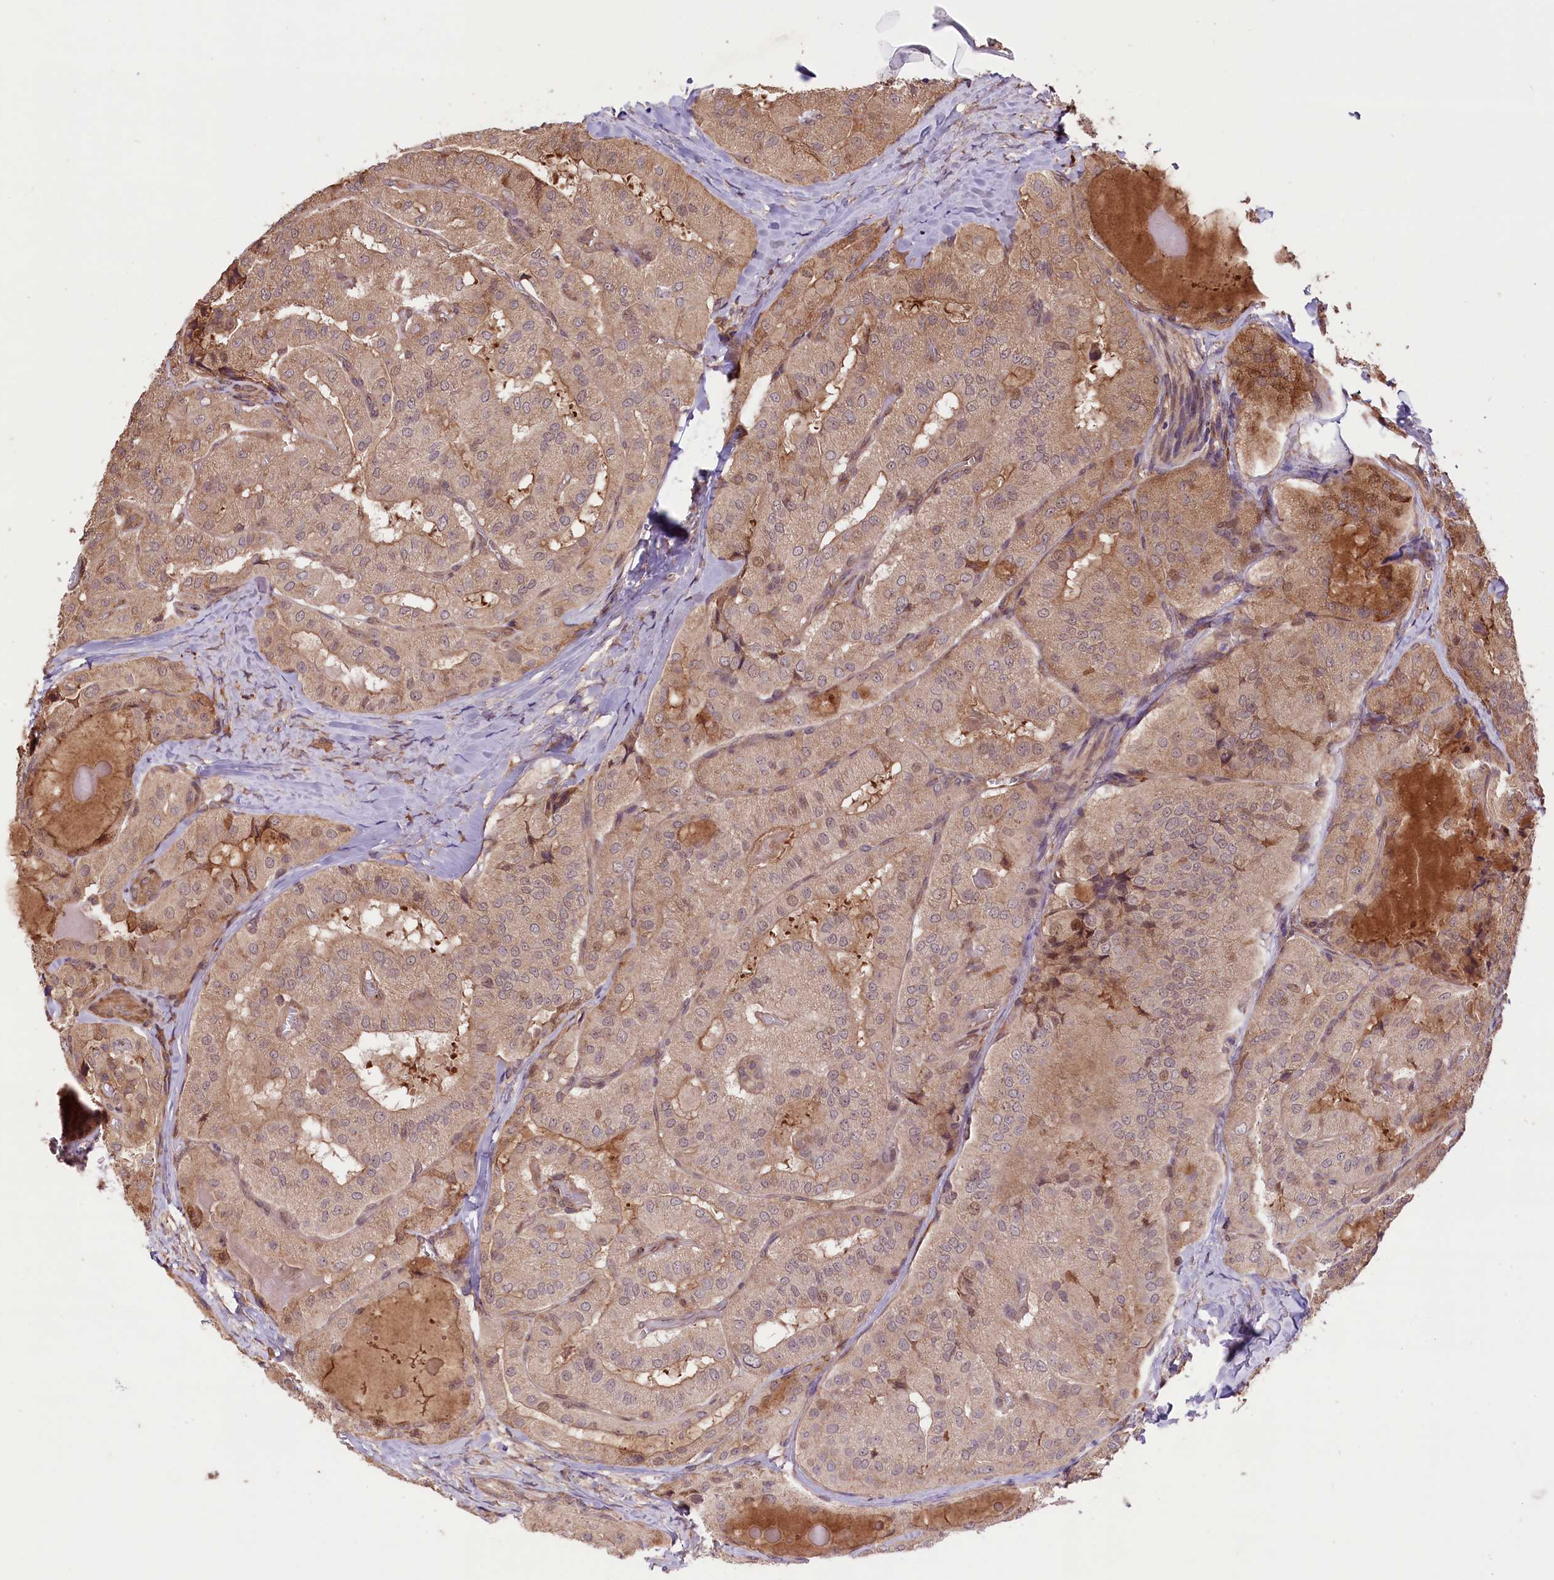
{"staining": {"intensity": "weak", "quantity": ">75%", "location": "cytoplasmic/membranous,nuclear"}, "tissue": "thyroid cancer", "cell_type": "Tumor cells", "image_type": "cancer", "snomed": [{"axis": "morphology", "description": "Normal tissue, NOS"}, {"axis": "morphology", "description": "Papillary adenocarcinoma, NOS"}, {"axis": "topography", "description": "Thyroid gland"}], "caption": "Weak cytoplasmic/membranous and nuclear protein positivity is present in about >75% of tumor cells in thyroid cancer (papillary adenocarcinoma).", "gene": "HDAC5", "patient": {"sex": "female", "age": 59}}